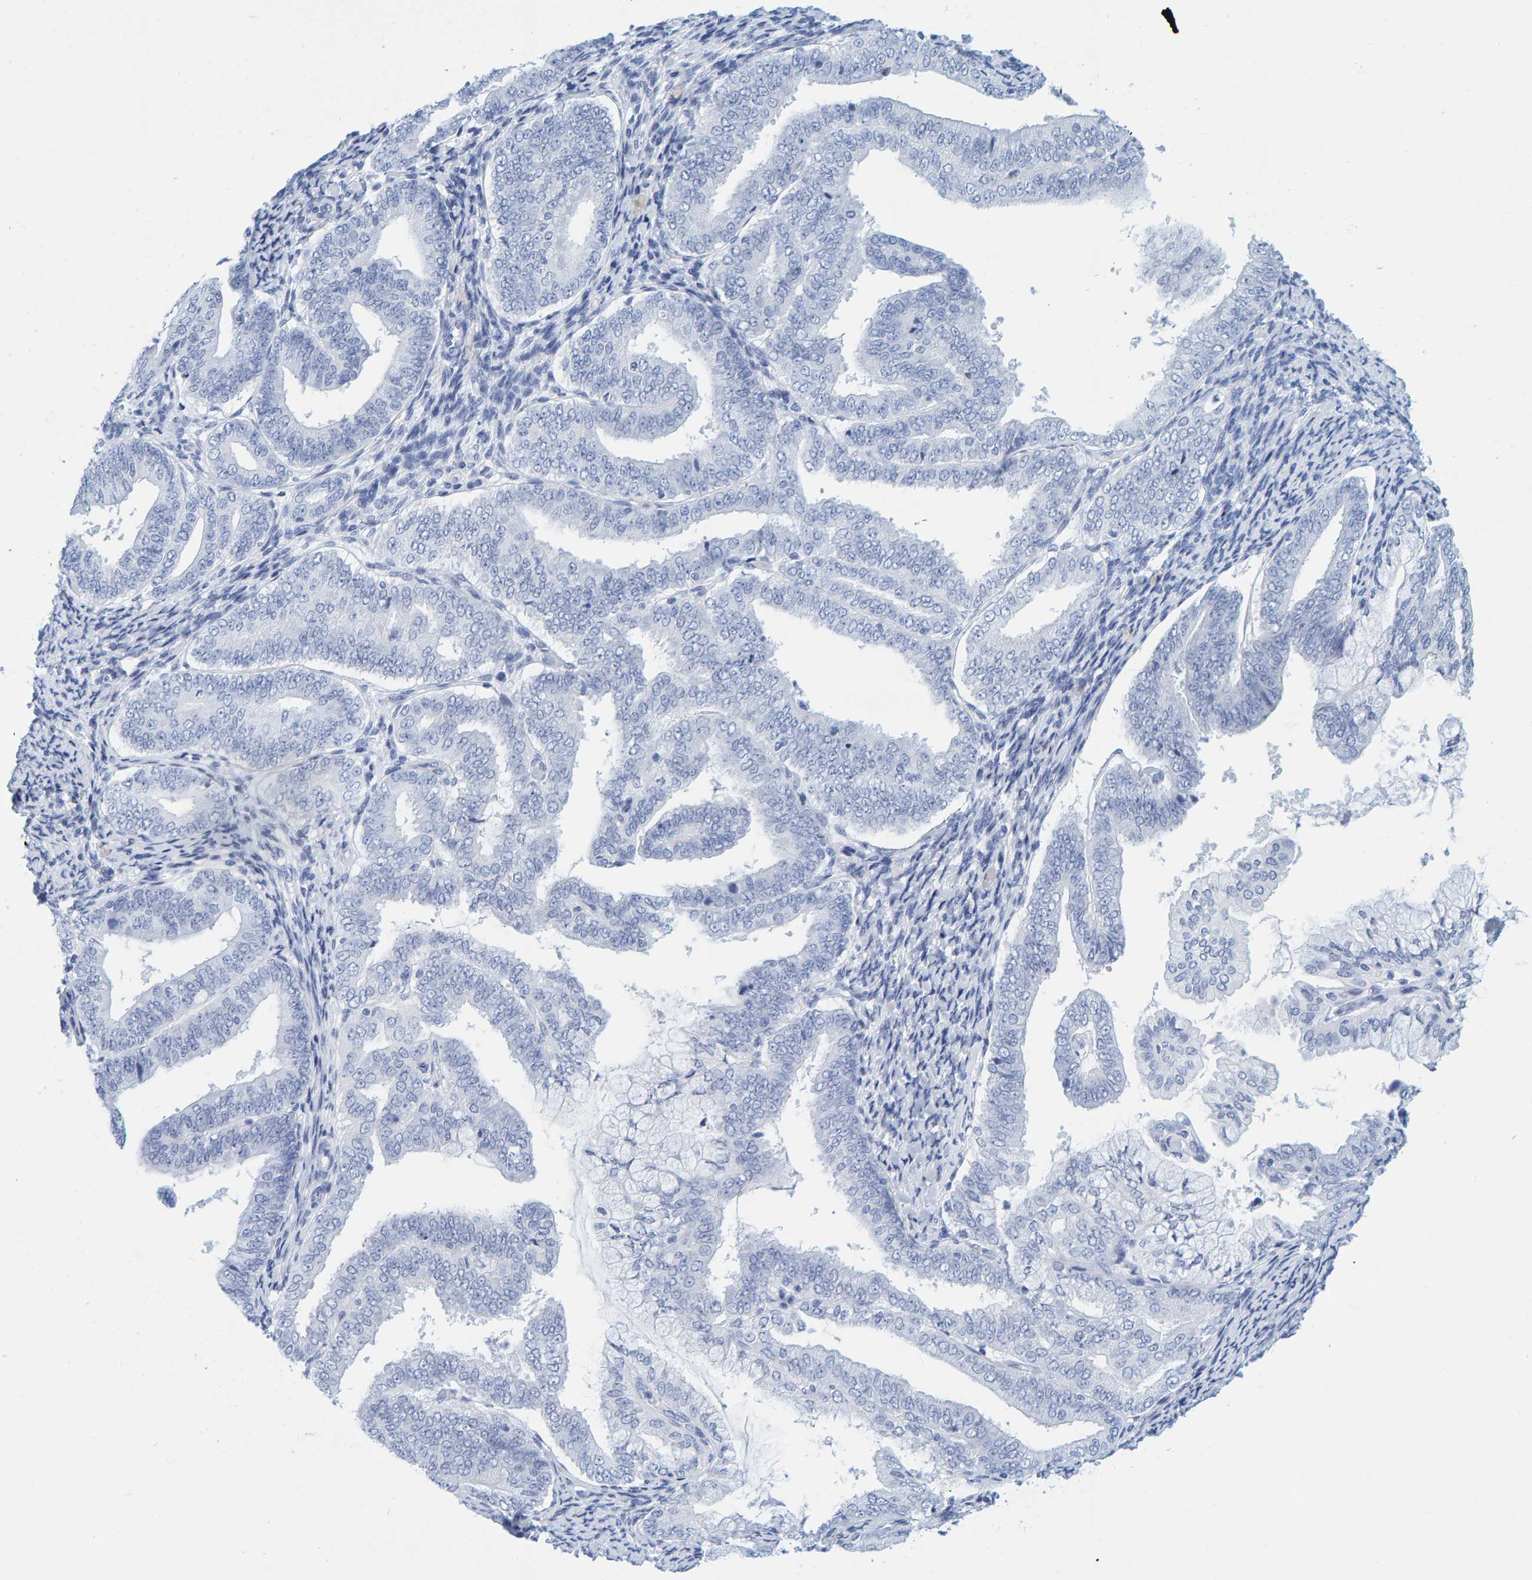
{"staining": {"intensity": "negative", "quantity": "none", "location": "none"}, "tissue": "endometrial cancer", "cell_type": "Tumor cells", "image_type": "cancer", "snomed": [{"axis": "morphology", "description": "Adenocarcinoma, NOS"}, {"axis": "topography", "description": "Endometrium"}], "caption": "A histopathology image of endometrial cancer (adenocarcinoma) stained for a protein displays no brown staining in tumor cells.", "gene": "SFTPC", "patient": {"sex": "female", "age": 63}}